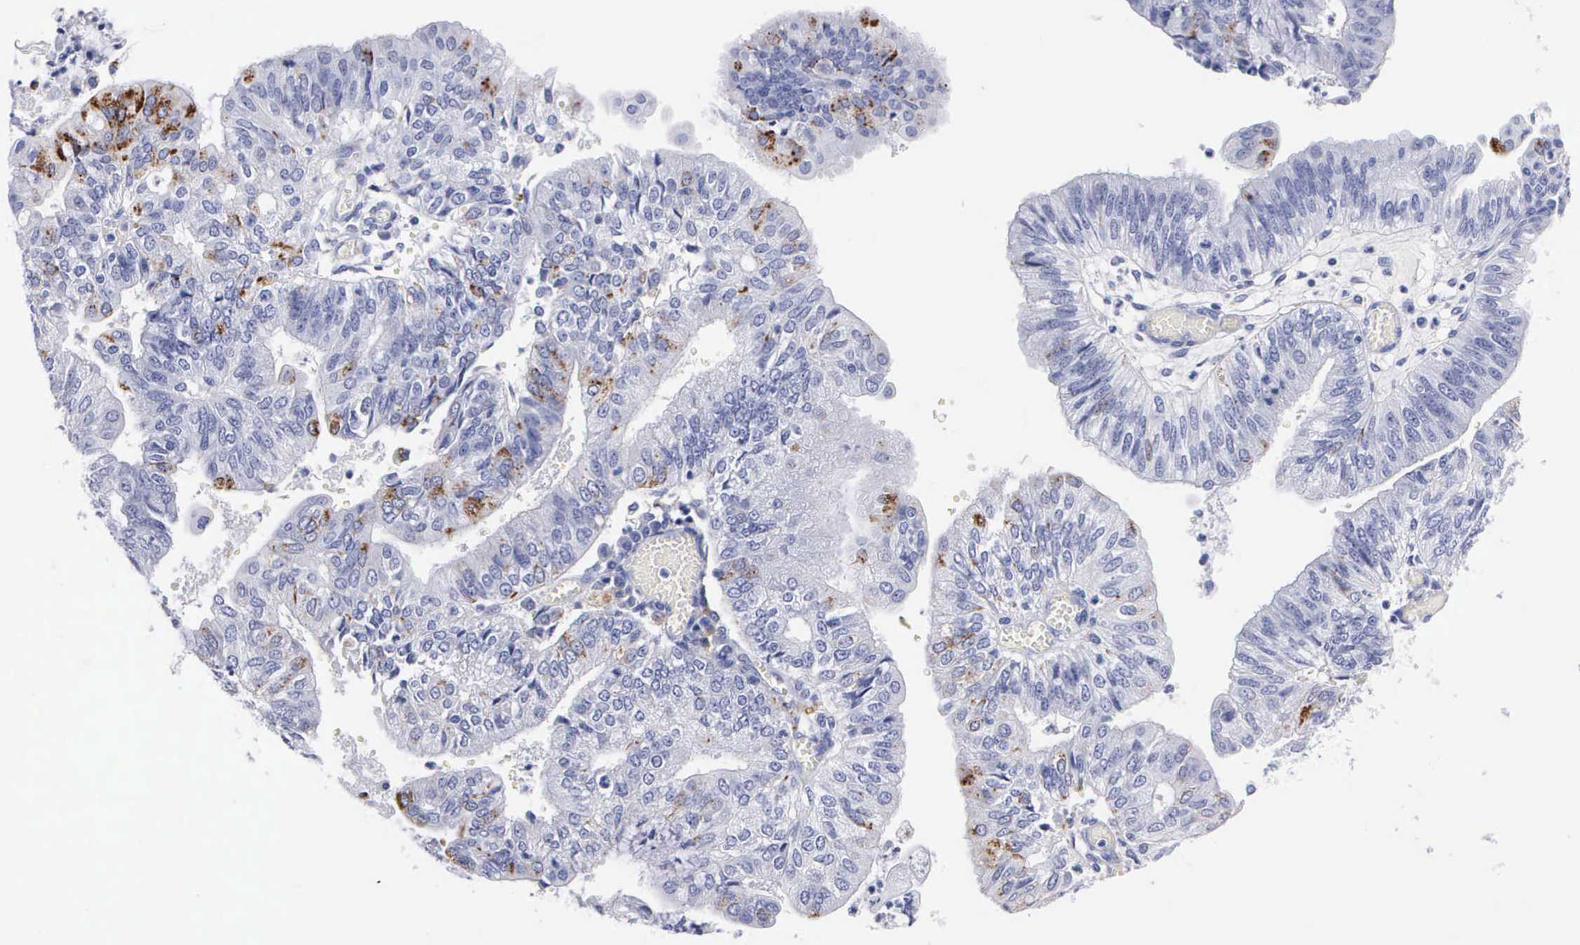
{"staining": {"intensity": "moderate", "quantity": "<25%", "location": "cytoplasmic/membranous"}, "tissue": "endometrial cancer", "cell_type": "Tumor cells", "image_type": "cancer", "snomed": [{"axis": "morphology", "description": "Adenocarcinoma, NOS"}, {"axis": "topography", "description": "Endometrium"}], "caption": "IHC image of neoplastic tissue: human endometrial cancer stained using immunohistochemistry (IHC) reveals low levels of moderate protein expression localized specifically in the cytoplasmic/membranous of tumor cells, appearing as a cytoplasmic/membranous brown color.", "gene": "CTSL", "patient": {"sex": "female", "age": 59}}